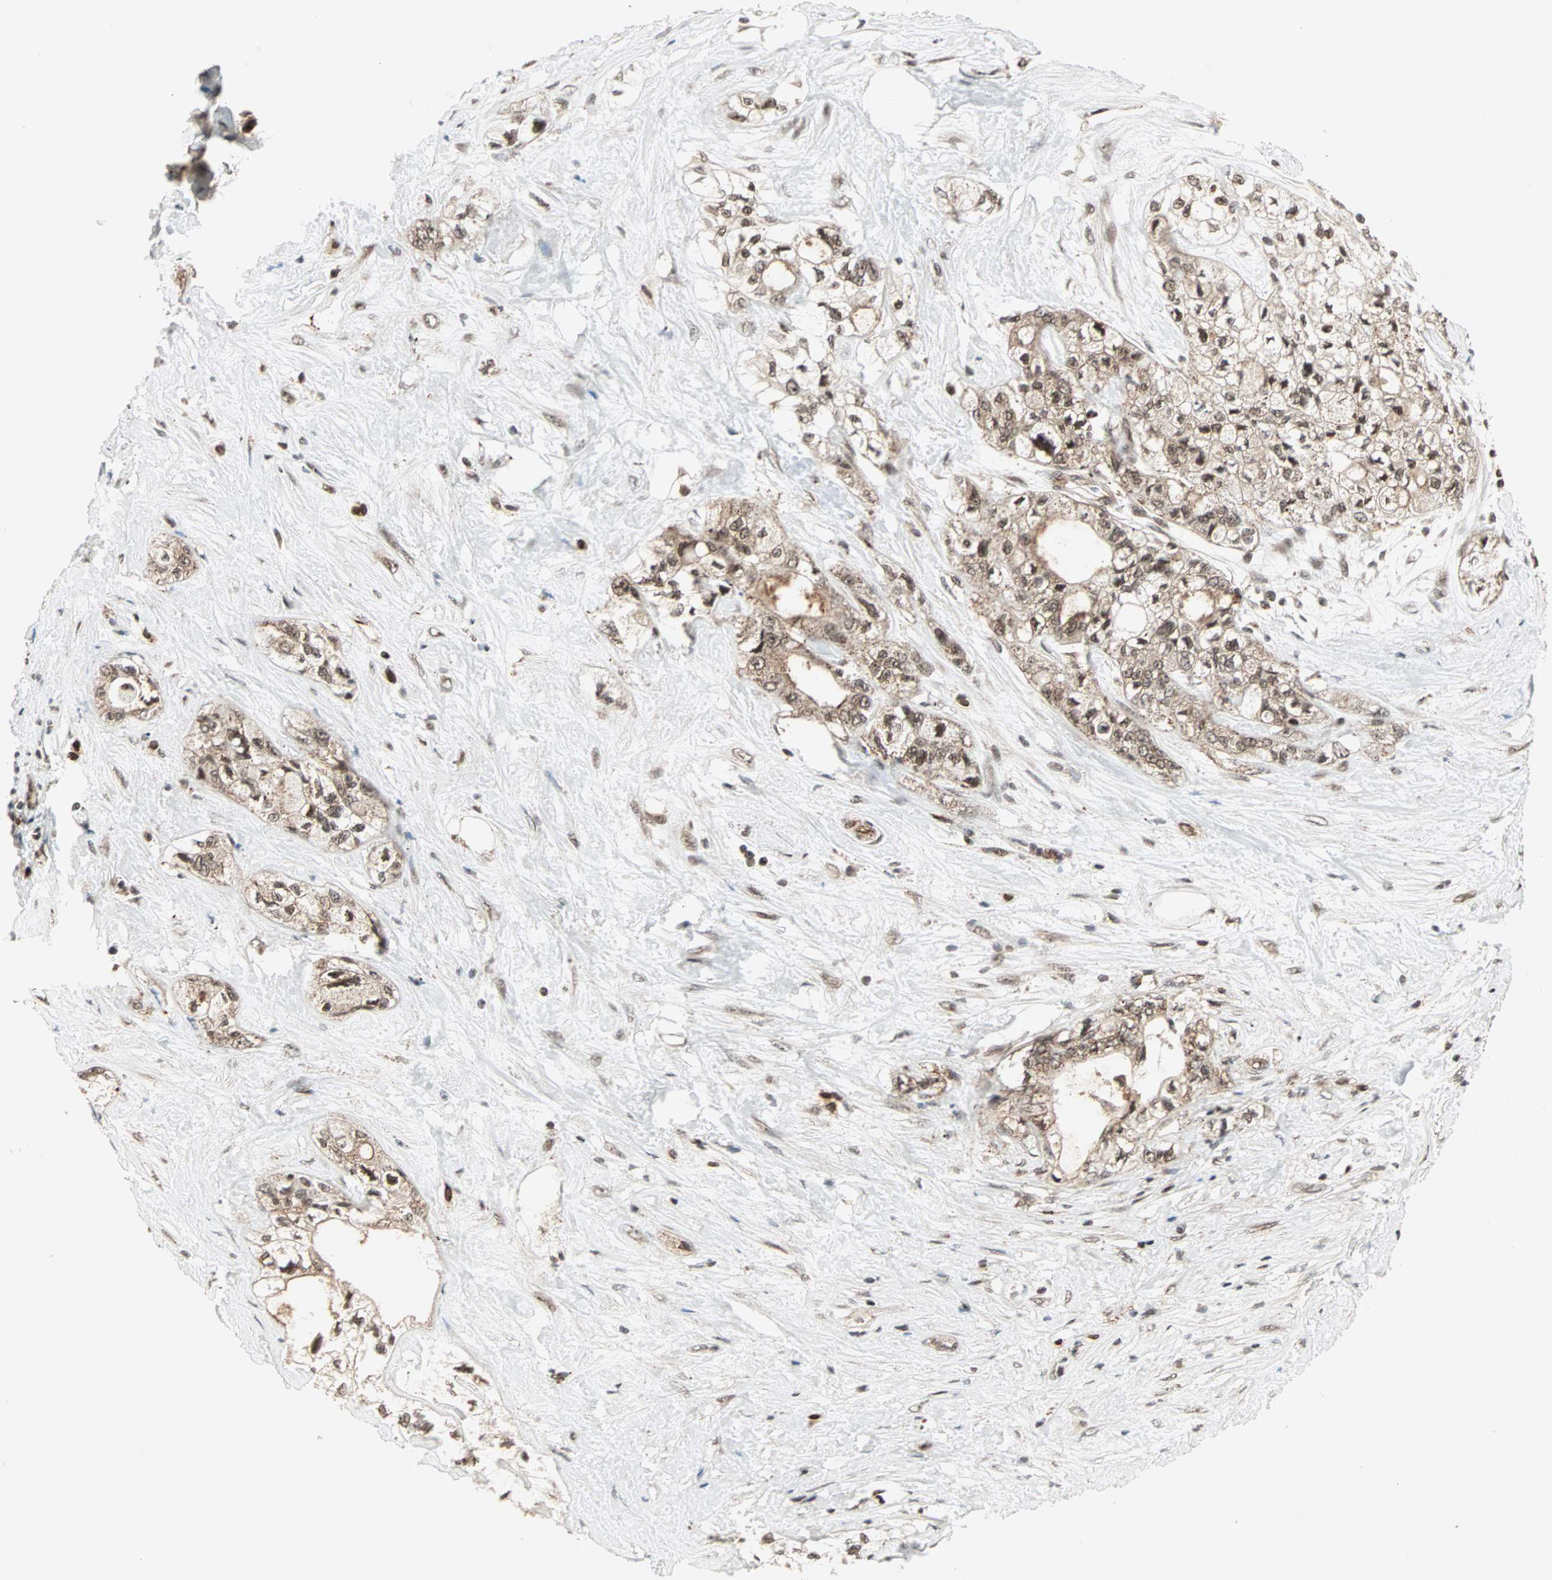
{"staining": {"intensity": "moderate", "quantity": ">75%", "location": "cytoplasmic/membranous,nuclear"}, "tissue": "pancreatic cancer", "cell_type": "Tumor cells", "image_type": "cancer", "snomed": [{"axis": "morphology", "description": "Adenocarcinoma, NOS"}, {"axis": "topography", "description": "Pancreas"}], "caption": "IHC staining of pancreatic cancer (adenocarcinoma), which reveals medium levels of moderate cytoplasmic/membranous and nuclear expression in about >75% of tumor cells indicating moderate cytoplasmic/membranous and nuclear protein staining. The staining was performed using DAB (3,3'-diaminobenzidine) (brown) for protein detection and nuclei were counterstained in hematoxylin (blue).", "gene": "ZBED9", "patient": {"sex": "male", "age": 70}}